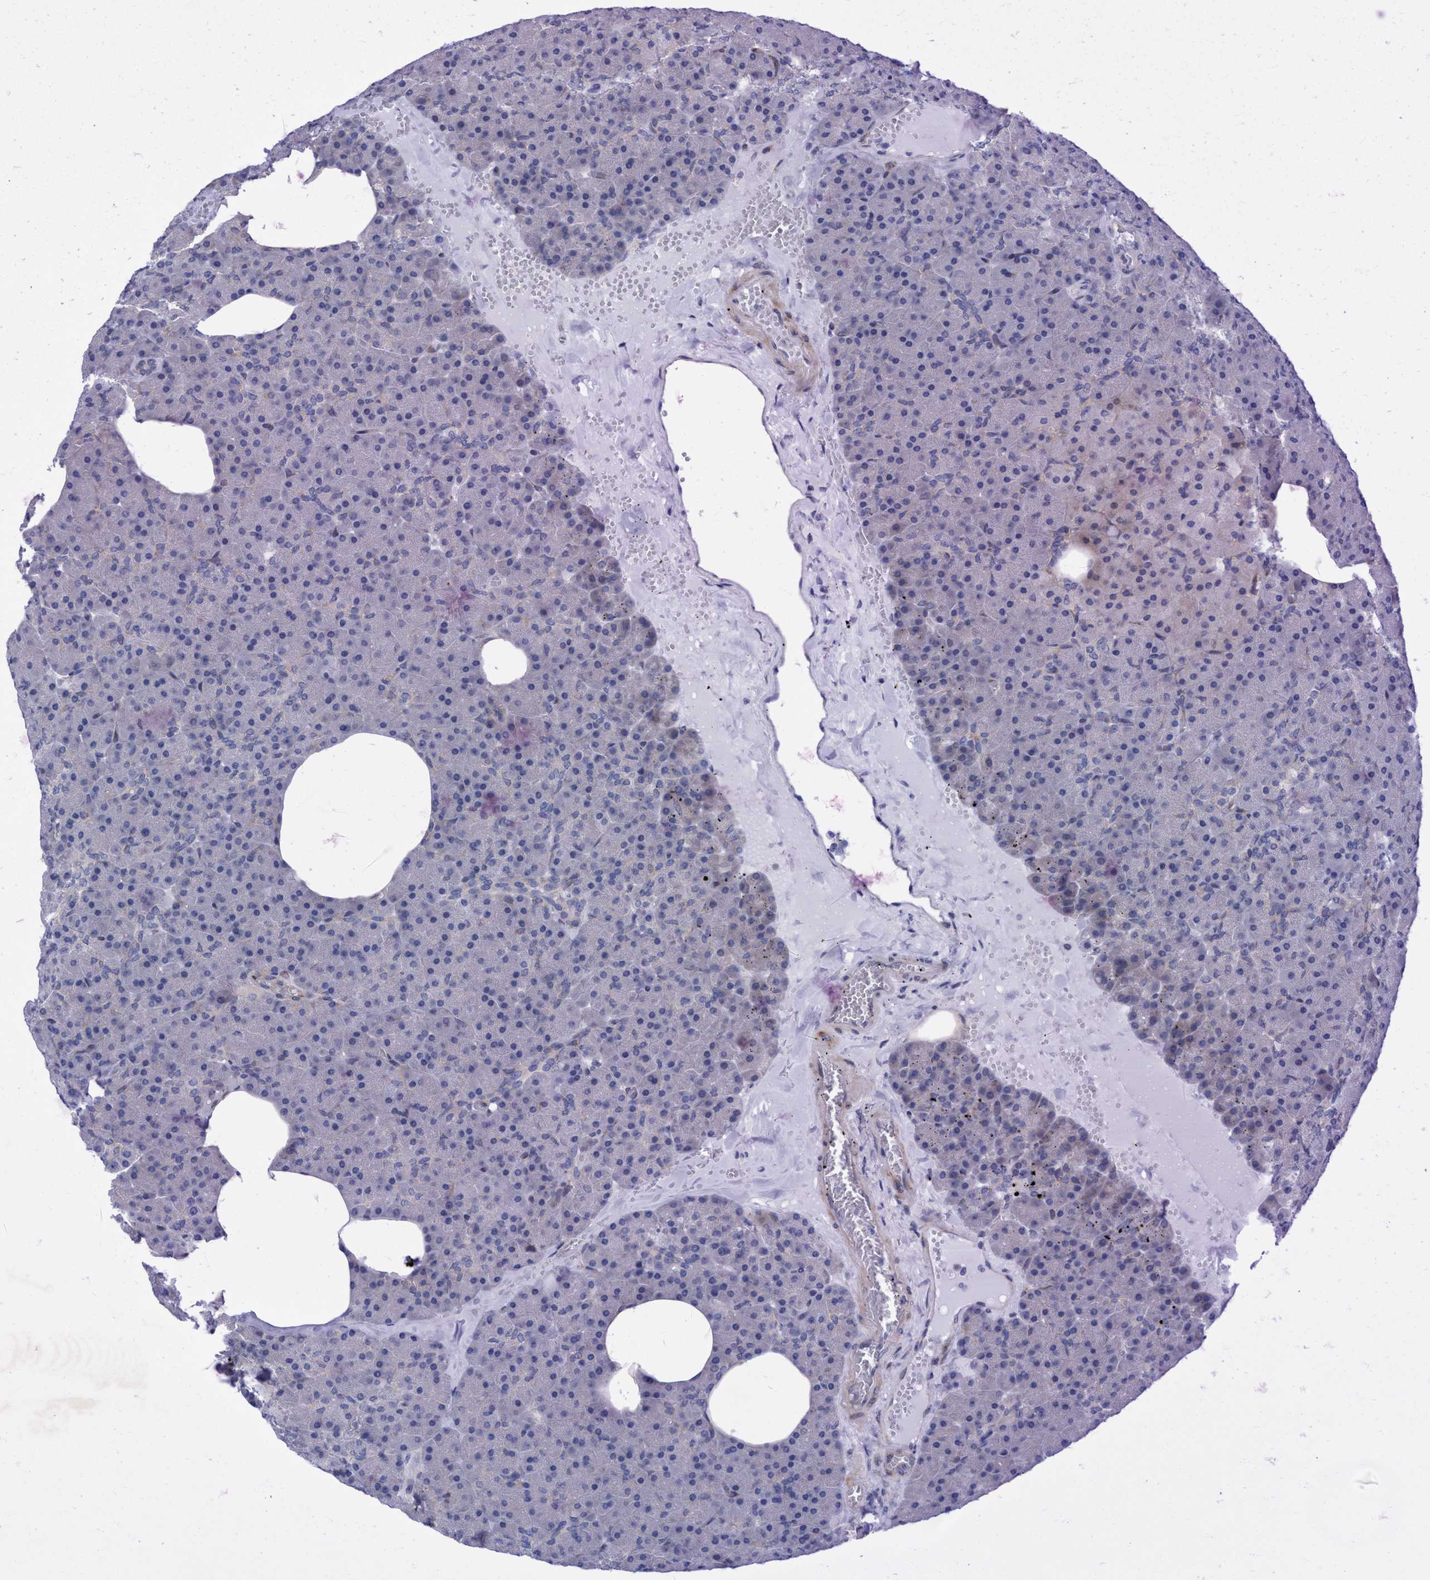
{"staining": {"intensity": "negative", "quantity": "none", "location": "none"}, "tissue": "pancreas", "cell_type": "Exocrine glandular cells", "image_type": "normal", "snomed": [{"axis": "morphology", "description": "Normal tissue, NOS"}, {"axis": "morphology", "description": "Carcinoid, malignant, NOS"}, {"axis": "topography", "description": "Pancreas"}], "caption": "Exocrine glandular cells show no significant positivity in unremarkable pancreas. Nuclei are stained in blue.", "gene": "R3HCC1", "patient": {"sex": "female", "age": 35}}